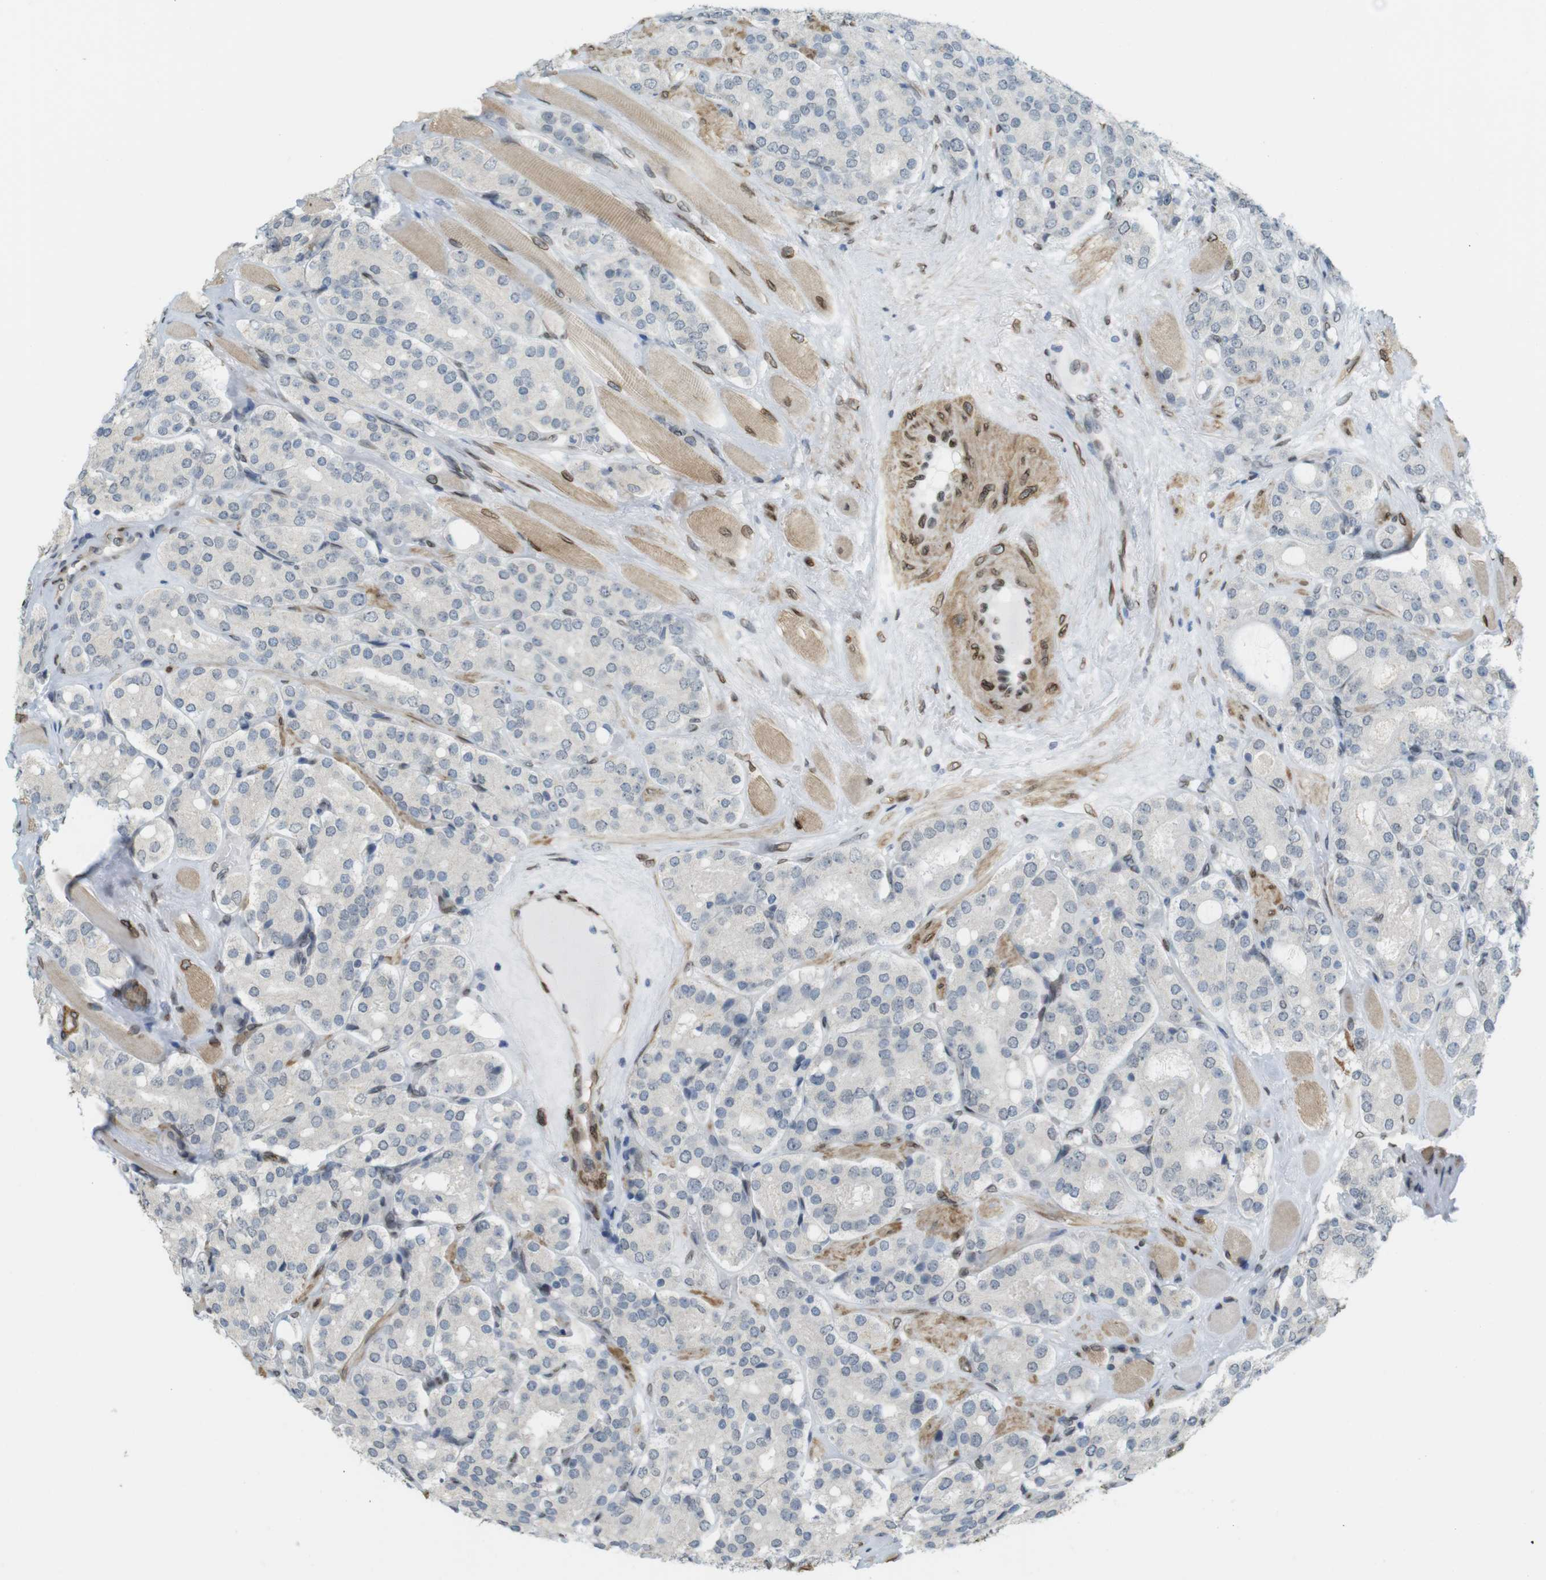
{"staining": {"intensity": "negative", "quantity": "none", "location": "none"}, "tissue": "prostate cancer", "cell_type": "Tumor cells", "image_type": "cancer", "snomed": [{"axis": "morphology", "description": "Adenocarcinoma, High grade"}, {"axis": "topography", "description": "Prostate"}], "caption": "DAB (3,3'-diaminobenzidine) immunohistochemical staining of high-grade adenocarcinoma (prostate) exhibits no significant staining in tumor cells.", "gene": "ARL6IP6", "patient": {"sex": "male", "age": 65}}